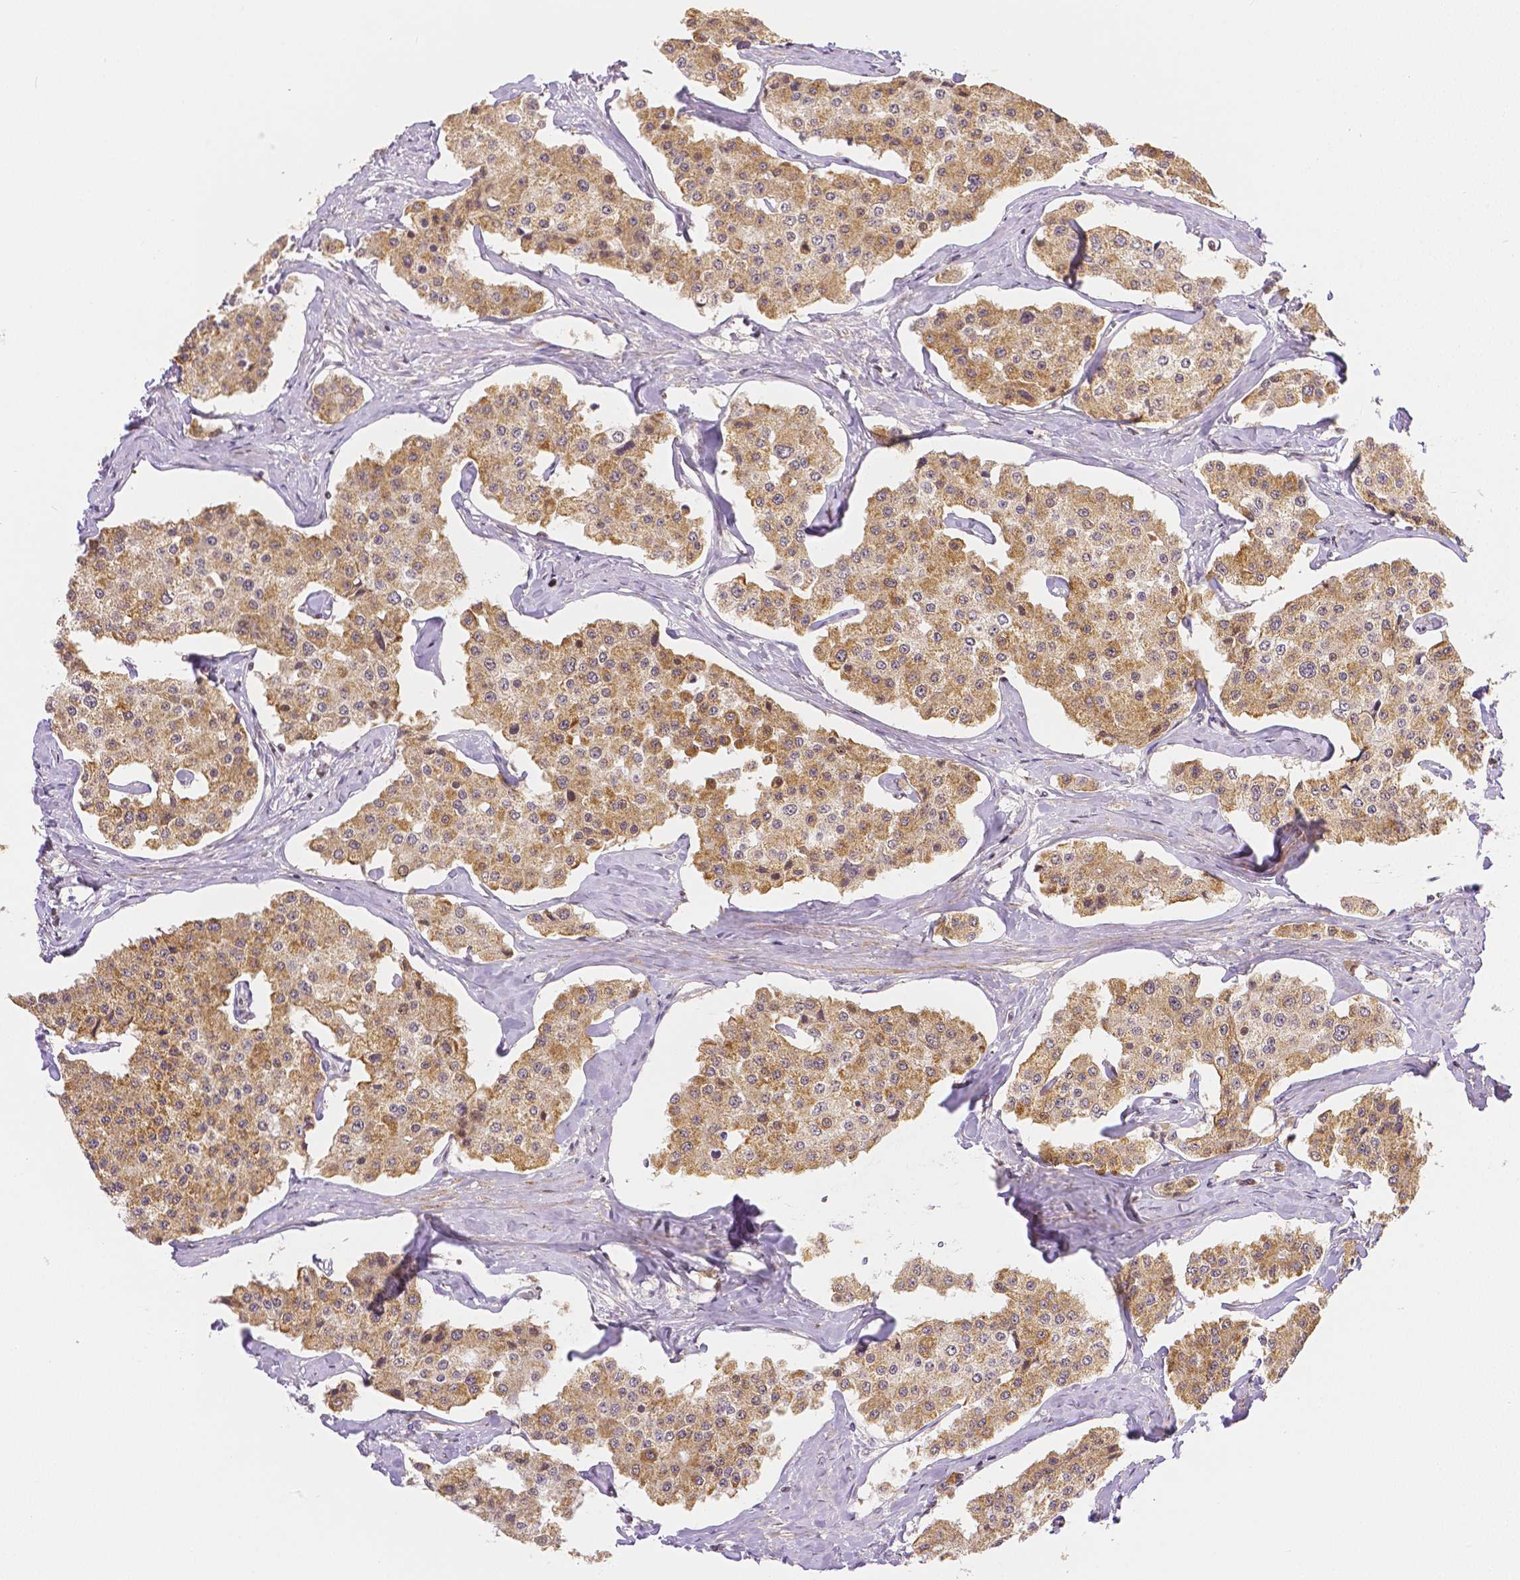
{"staining": {"intensity": "moderate", "quantity": ">75%", "location": "cytoplasmic/membranous"}, "tissue": "carcinoid", "cell_type": "Tumor cells", "image_type": "cancer", "snomed": [{"axis": "morphology", "description": "Carcinoid, malignant, NOS"}, {"axis": "topography", "description": "Small intestine"}], "caption": "IHC of human carcinoid (malignant) displays medium levels of moderate cytoplasmic/membranous staining in approximately >75% of tumor cells. (Brightfield microscopy of DAB IHC at high magnification).", "gene": "RHOT1", "patient": {"sex": "female", "age": 65}}